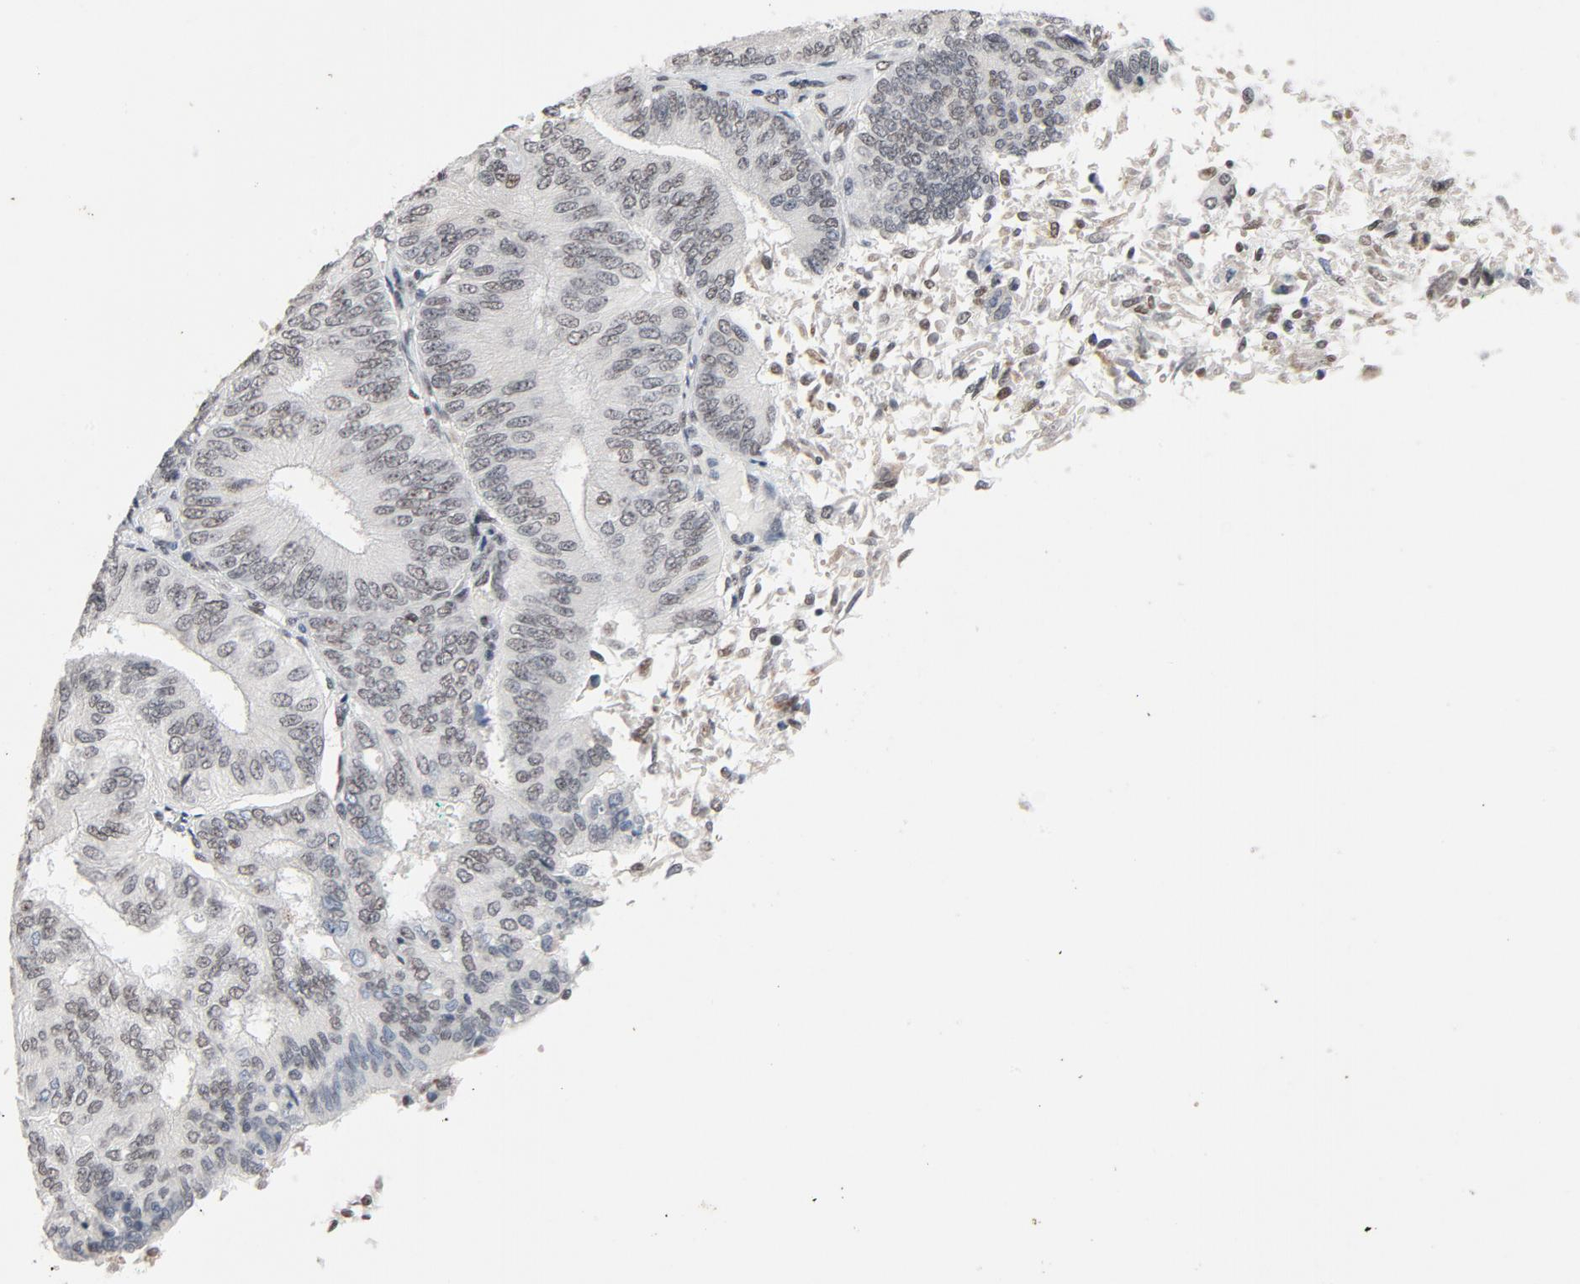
{"staining": {"intensity": "weak", "quantity": "25%-75%", "location": "nuclear"}, "tissue": "endometrial cancer", "cell_type": "Tumor cells", "image_type": "cancer", "snomed": [{"axis": "morphology", "description": "Adenocarcinoma, NOS"}, {"axis": "topography", "description": "Endometrium"}], "caption": "Weak nuclear staining is identified in approximately 25%-75% of tumor cells in endometrial adenocarcinoma.", "gene": "MRE11", "patient": {"sex": "female", "age": 55}}